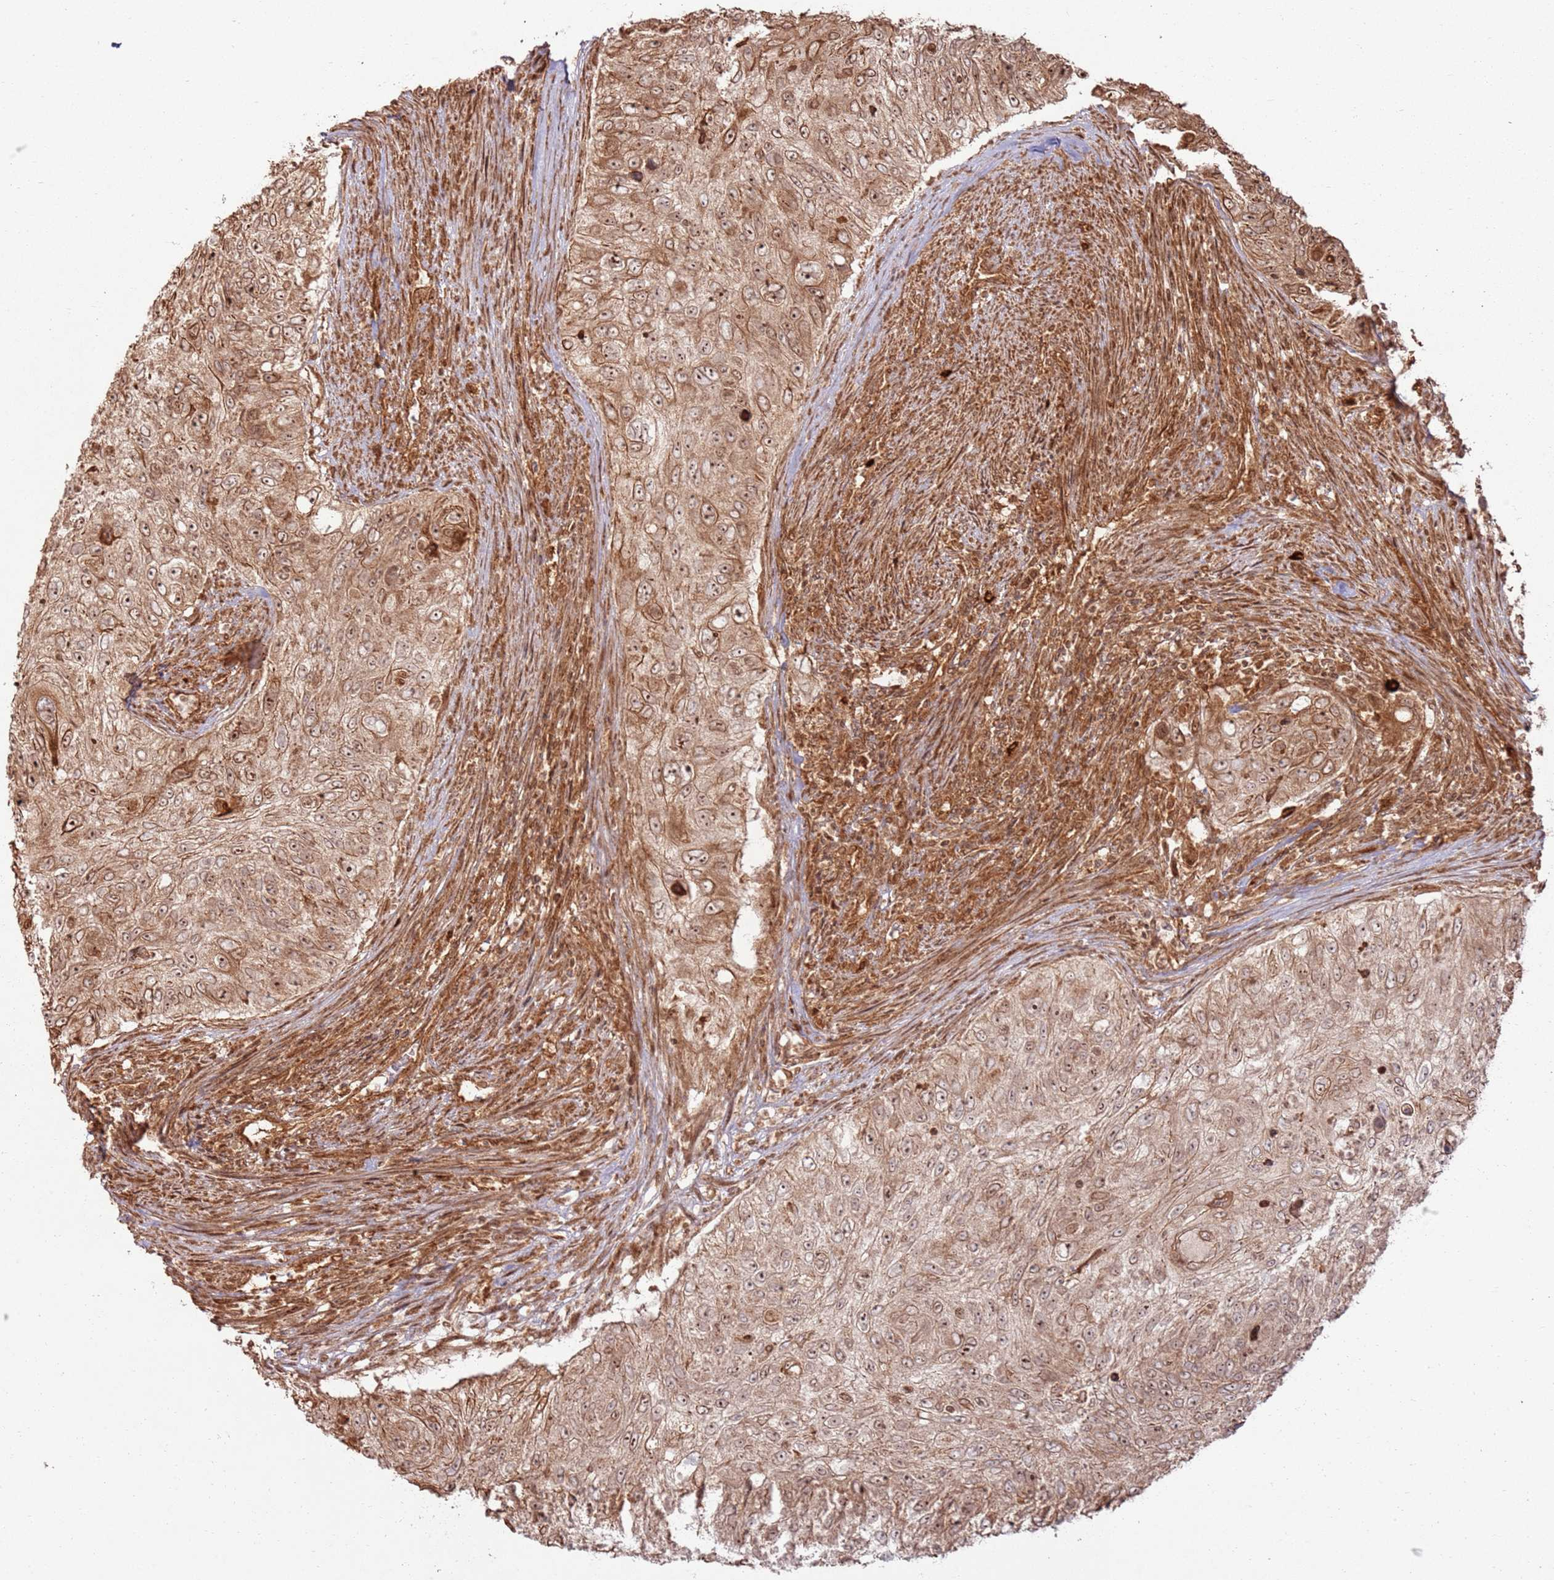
{"staining": {"intensity": "moderate", "quantity": ">75%", "location": "cytoplasmic/membranous,nuclear"}, "tissue": "urothelial cancer", "cell_type": "Tumor cells", "image_type": "cancer", "snomed": [{"axis": "morphology", "description": "Urothelial carcinoma, High grade"}, {"axis": "topography", "description": "Urinary bladder"}], "caption": "Urothelial carcinoma (high-grade) was stained to show a protein in brown. There is medium levels of moderate cytoplasmic/membranous and nuclear positivity in approximately >75% of tumor cells. (IHC, brightfield microscopy, high magnification).", "gene": "TBC1D13", "patient": {"sex": "female", "age": 60}}